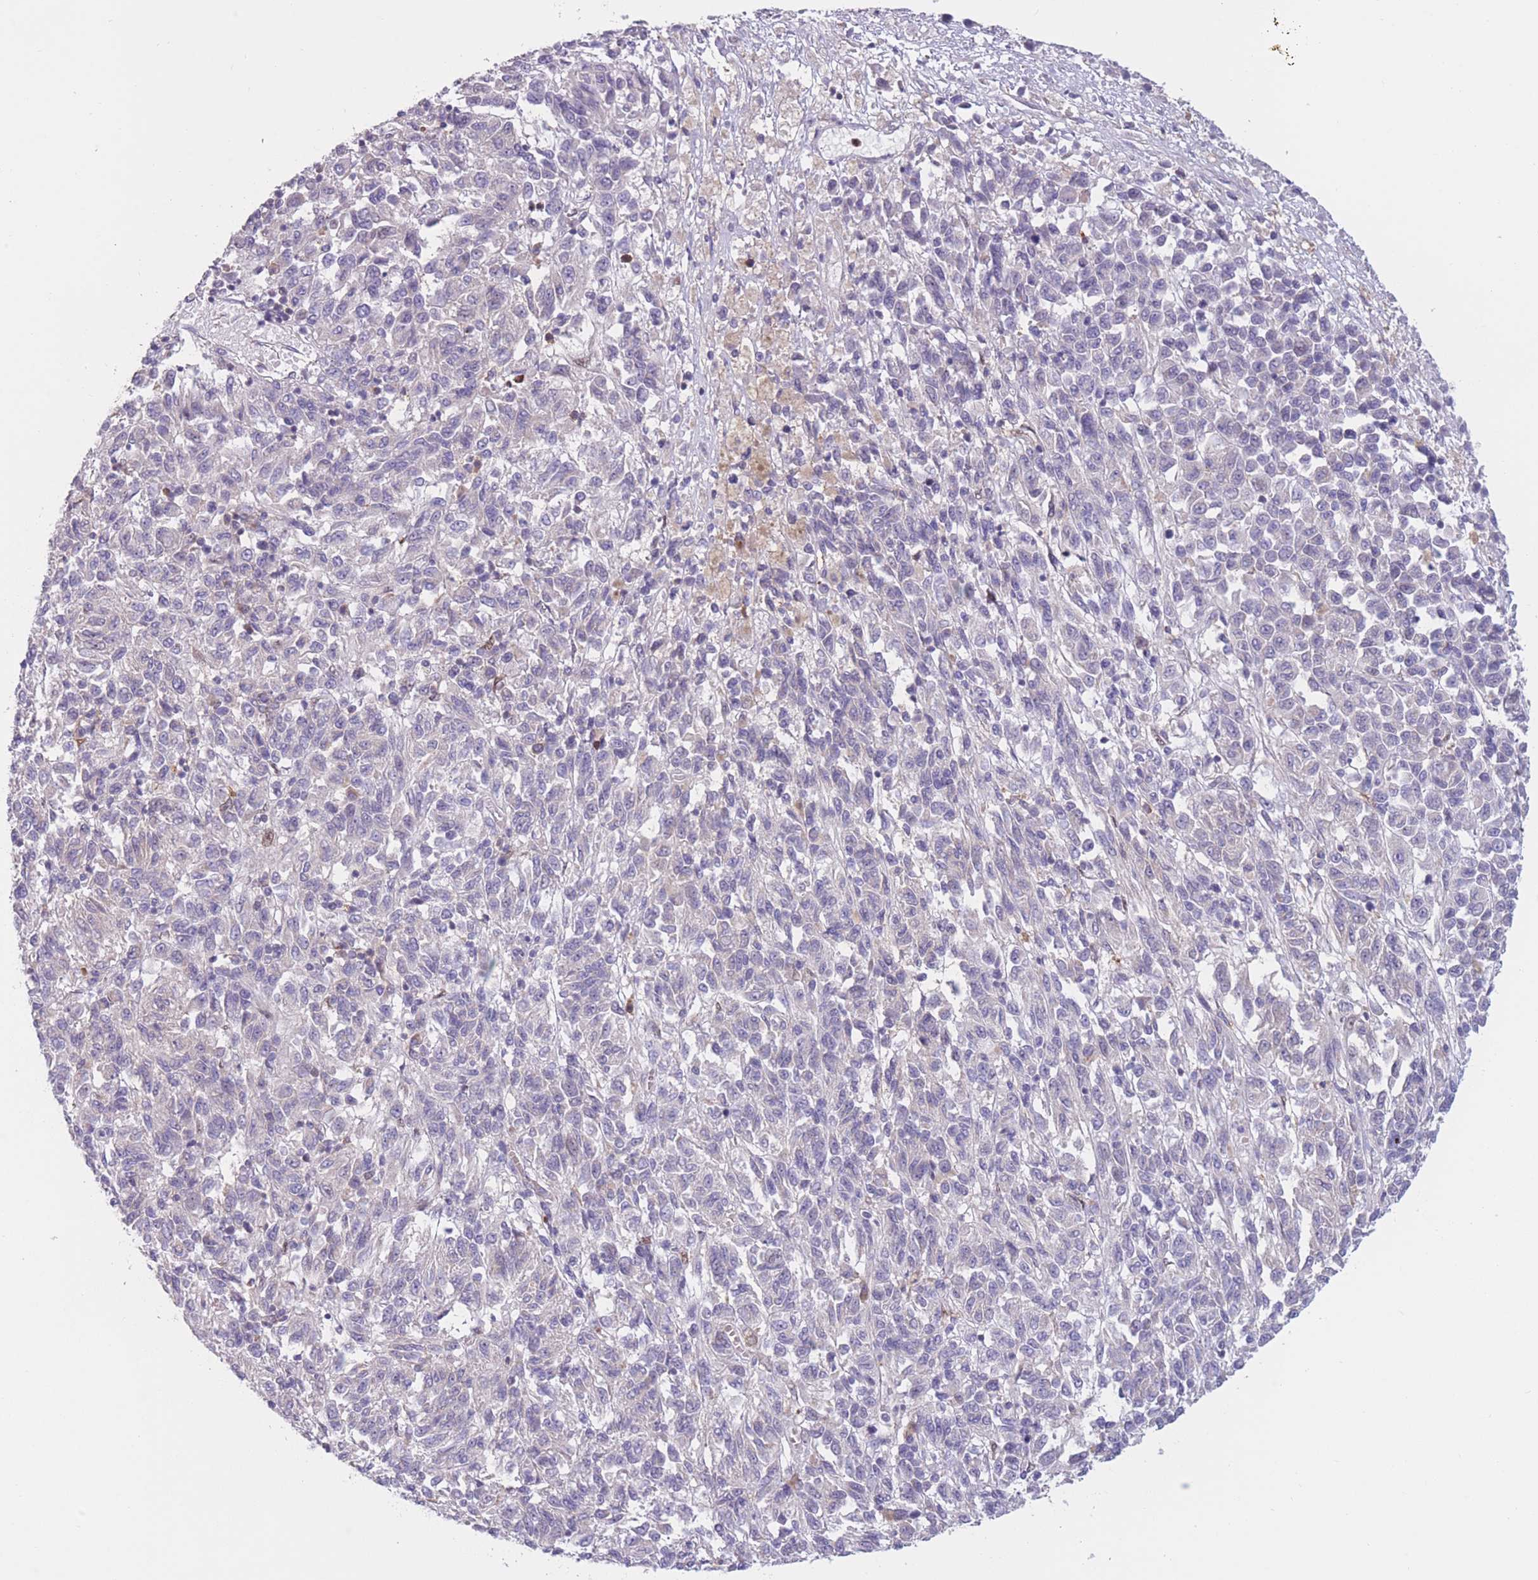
{"staining": {"intensity": "negative", "quantity": "none", "location": "none"}, "tissue": "melanoma", "cell_type": "Tumor cells", "image_type": "cancer", "snomed": [{"axis": "morphology", "description": "Malignant melanoma, Metastatic site"}, {"axis": "topography", "description": "Lung"}], "caption": "Tumor cells are negative for protein expression in human malignant melanoma (metastatic site).", "gene": "PDE4A", "patient": {"sex": "male", "age": 64}}